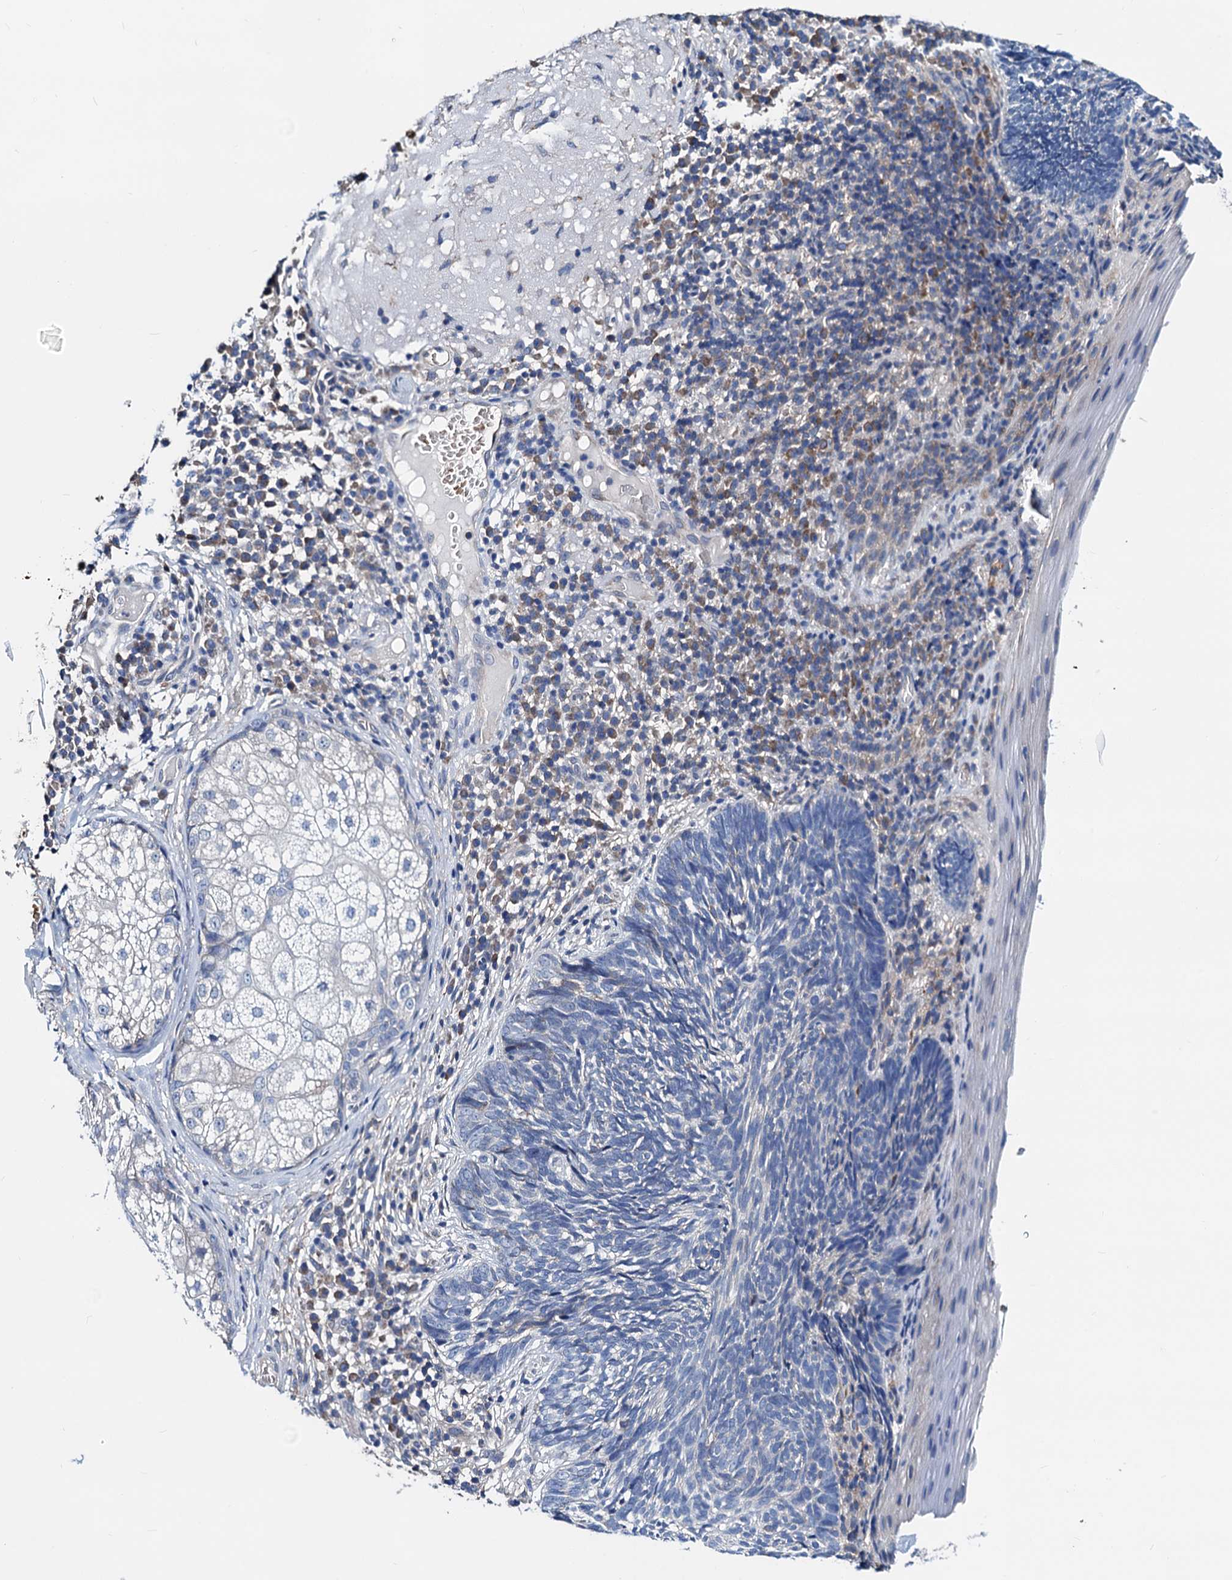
{"staining": {"intensity": "negative", "quantity": "none", "location": "none"}, "tissue": "skin cancer", "cell_type": "Tumor cells", "image_type": "cancer", "snomed": [{"axis": "morphology", "description": "Basal cell carcinoma"}, {"axis": "topography", "description": "Skin"}], "caption": "An immunohistochemistry (IHC) image of skin cancer is shown. There is no staining in tumor cells of skin cancer.", "gene": "GCOM1", "patient": {"sex": "male", "age": 88}}